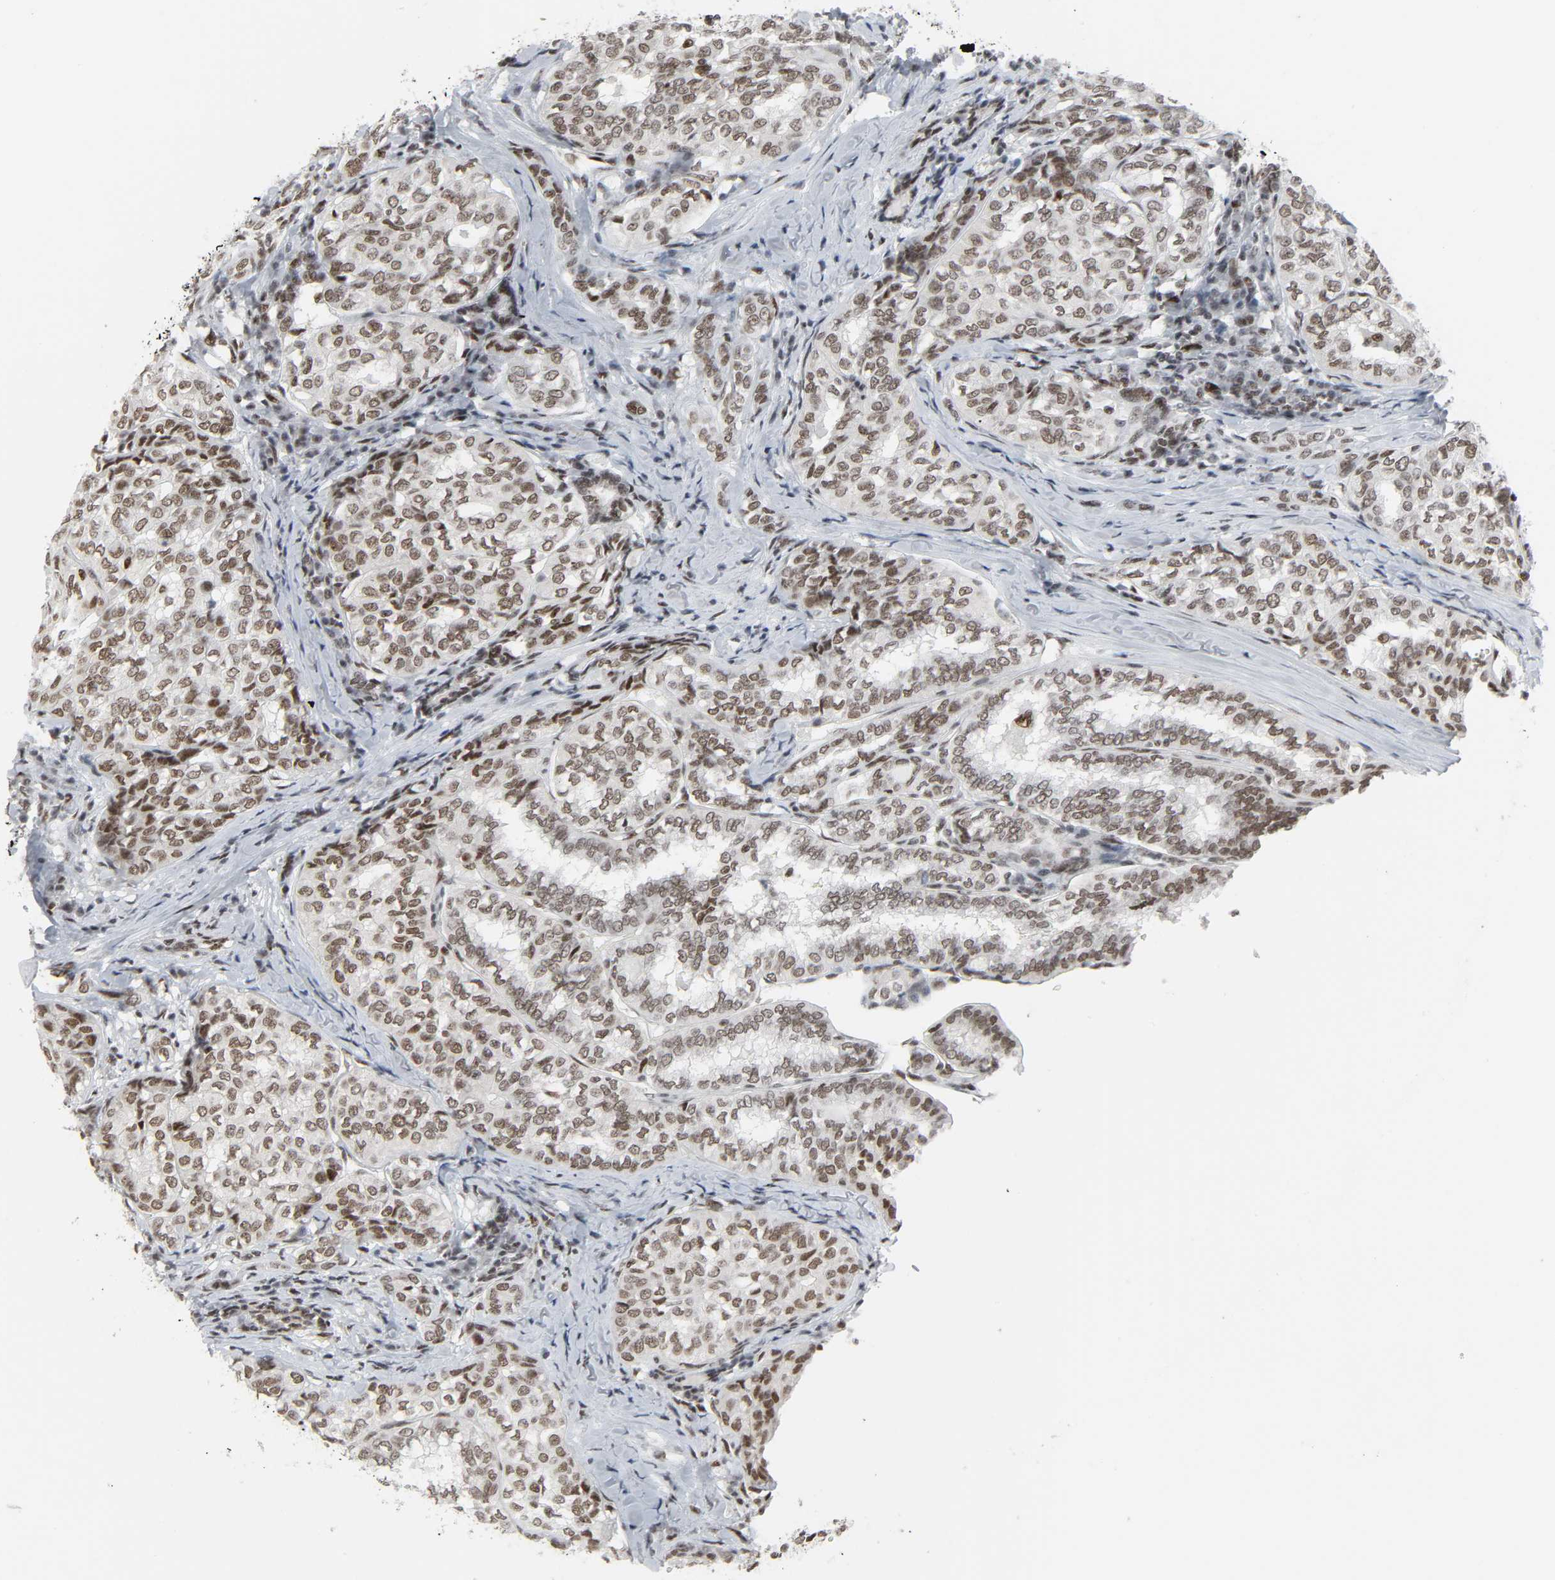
{"staining": {"intensity": "weak", "quantity": ">75%", "location": "nuclear"}, "tissue": "thyroid cancer", "cell_type": "Tumor cells", "image_type": "cancer", "snomed": [{"axis": "morphology", "description": "Papillary adenocarcinoma, NOS"}, {"axis": "topography", "description": "Thyroid gland"}], "caption": "Weak nuclear positivity for a protein is present in about >75% of tumor cells of papillary adenocarcinoma (thyroid) using immunohistochemistry (IHC).", "gene": "CDK7", "patient": {"sex": "female", "age": 30}}